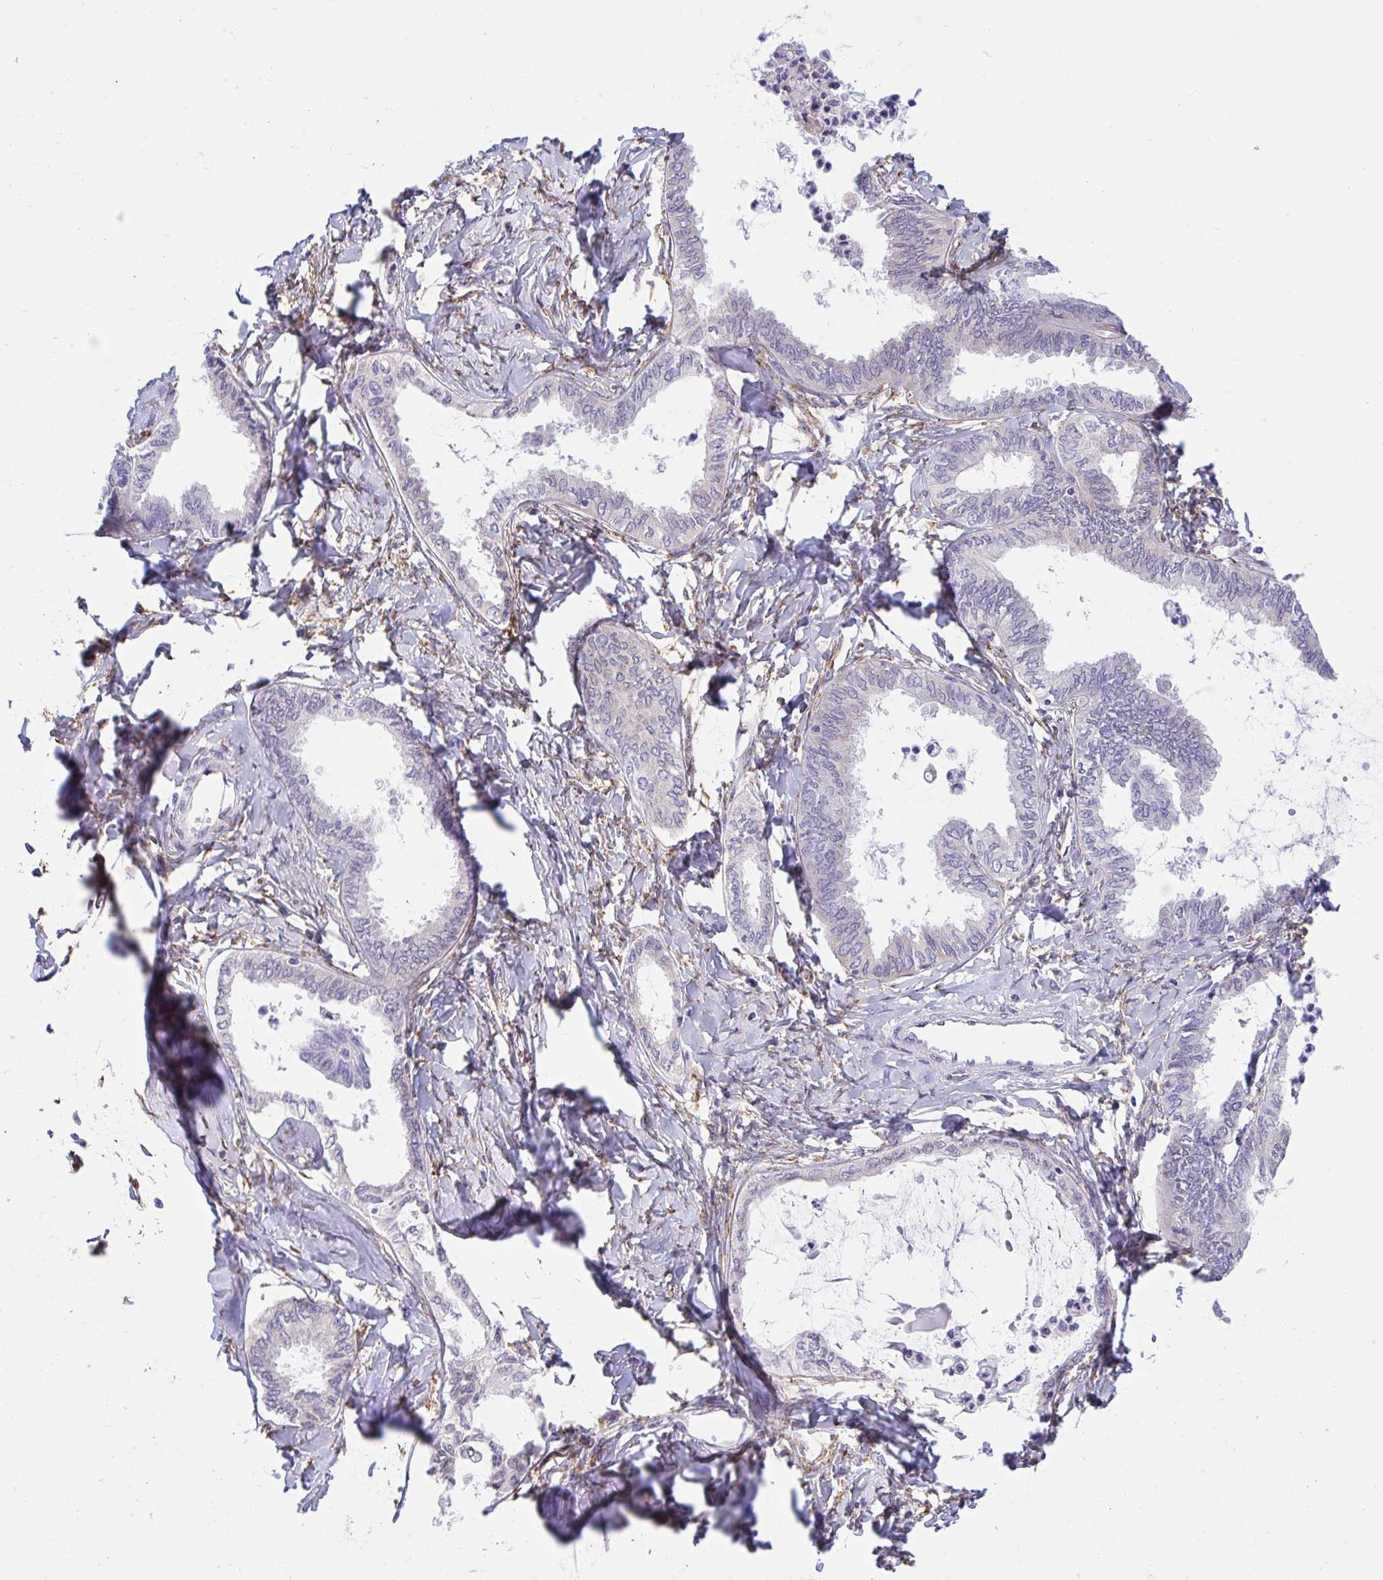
{"staining": {"intensity": "negative", "quantity": "none", "location": "none"}, "tissue": "ovarian cancer", "cell_type": "Tumor cells", "image_type": "cancer", "snomed": [{"axis": "morphology", "description": "Carcinoma, endometroid"}, {"axis": "topography", "description": "Ovary"}], "caption": "Immunohistochemical staining of ovarian endometroid carcinoma reveals no significant expression in tumor cells.", "gene": "ASPH", "patient": {"sex": "female", "age": 70}}